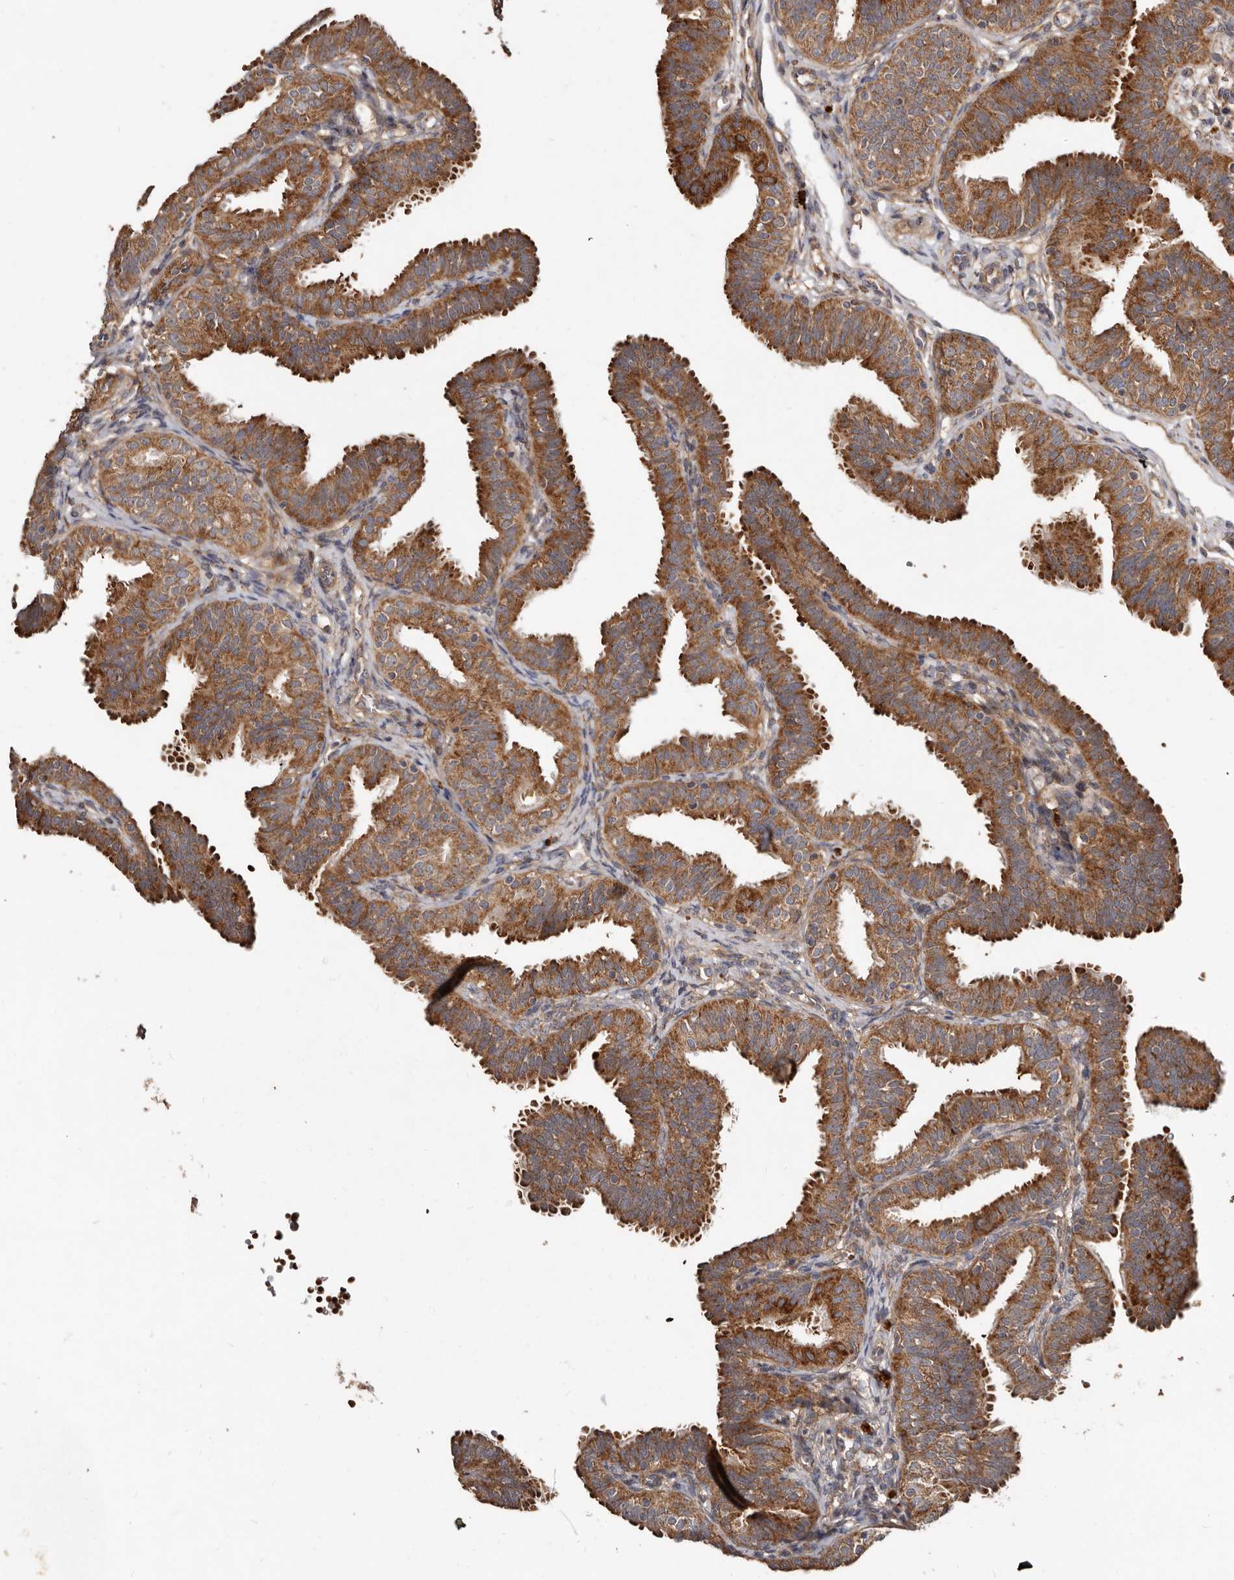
{"staining": {"intensity": "moderate", "quantity": ">75%", "location": "cytoplasmic/membranous"}, "tissue": "fallopian tube", "cell_type": "Glandular cells", "image_type": "normal", "snomed": [{"axis": "morphology", "description": "Normal tissue, NOS"}, {"axis": "topography", "description": "Fallopian tube"}], "caption": "Immunohistochemical staining of normal fallopian tube shows medium levels of moderate cytoplasmic/membranous expression in approximately >75% of glandular cells. Nuclei are stained in blue.", "gene": "GOT1L1", "patient": {"sex": "female", "age": 35}}